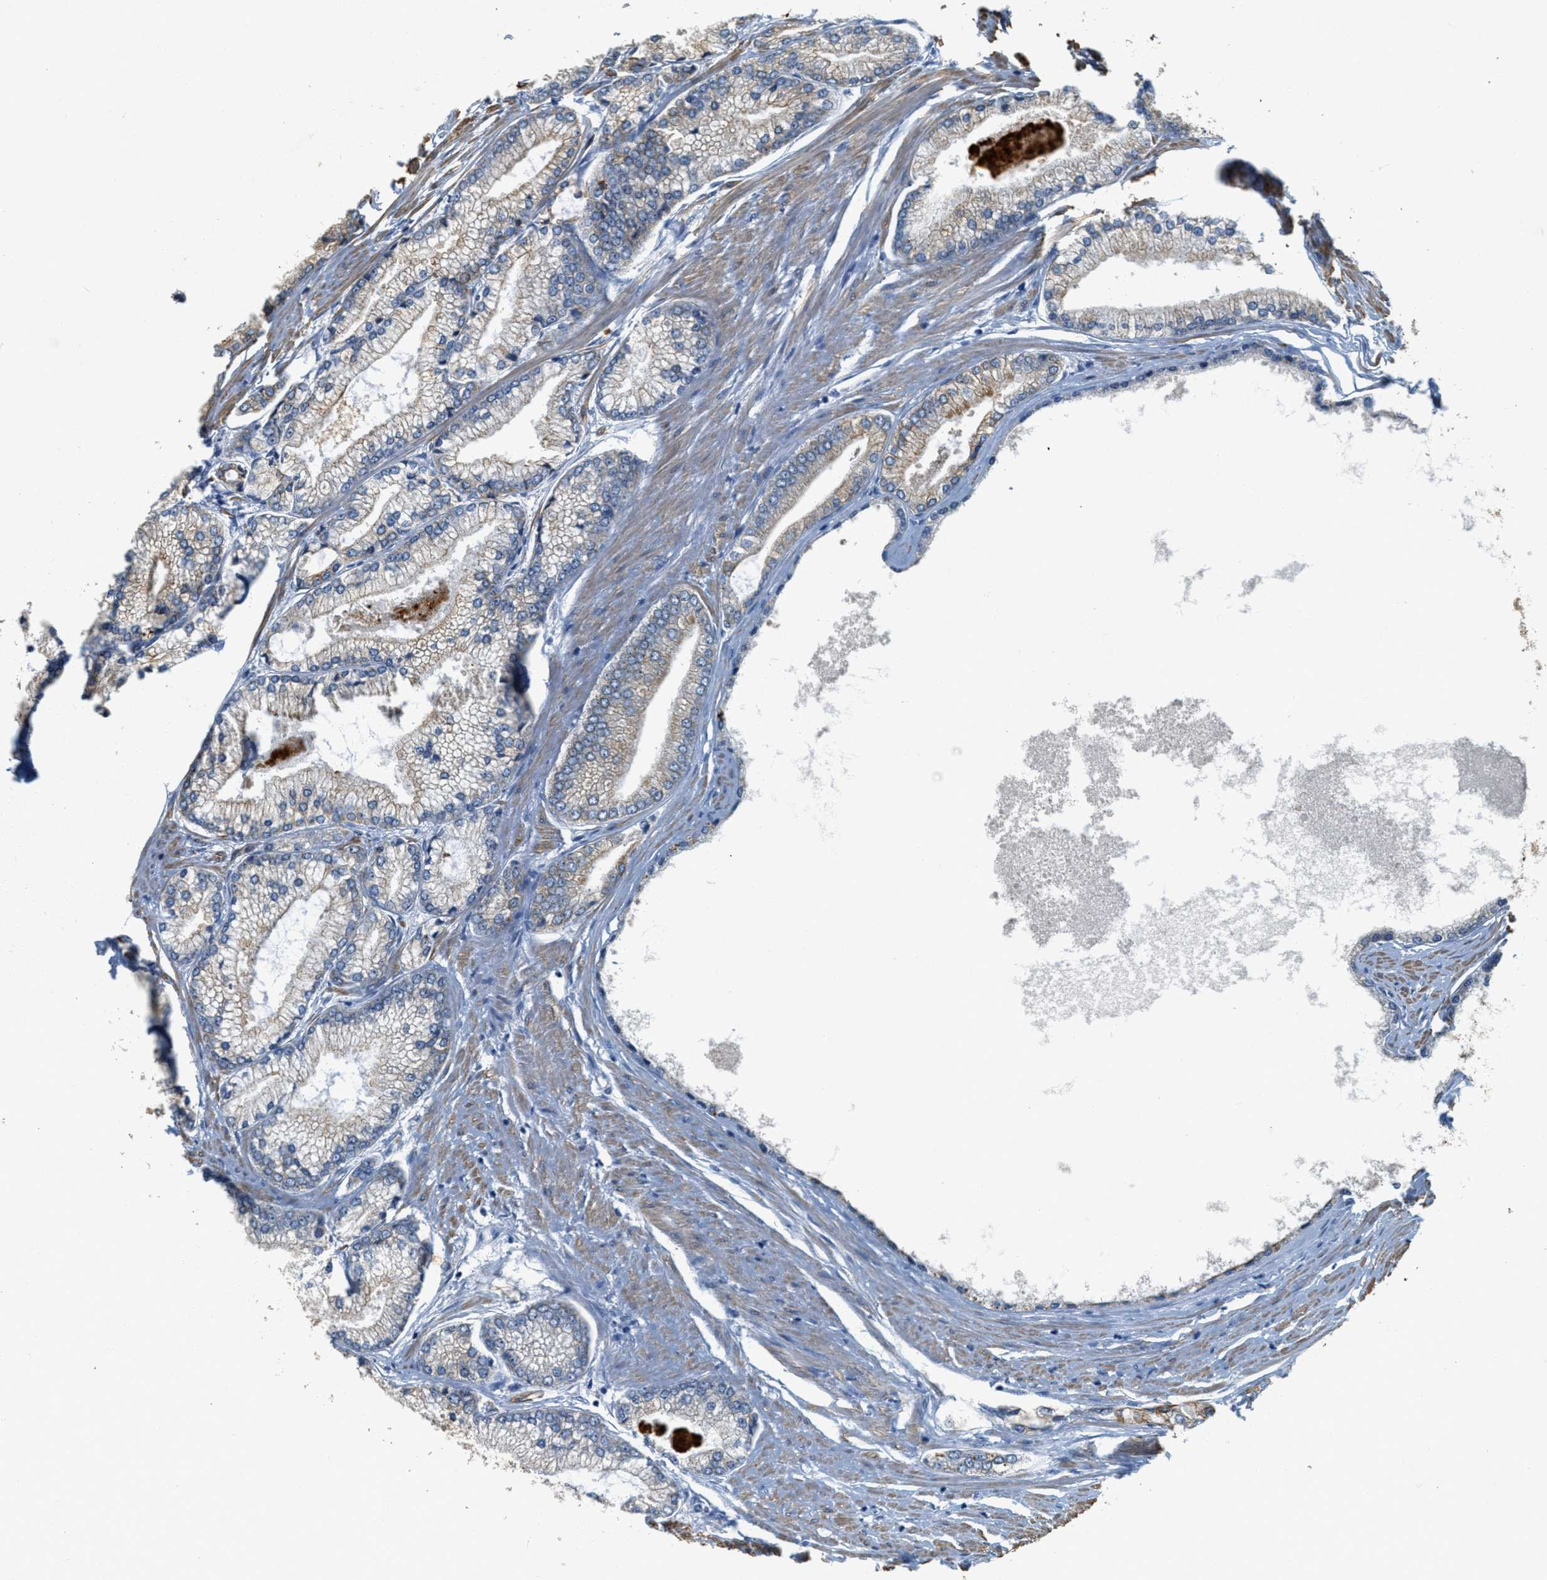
{"staining": {"intensity": "moderate", "quantity": "<25%", "location": "cytoplasmic/membranous"}, "tissue": "prostate cancer", "cell_type": "Tumor cells", "image_type": "cancer", "snomed": [{"axis": "morphology", "description": "Adenocarcinoma, High grade"}, {"axis": "topography", "description": "Prostate"}], "caption": "Prostate adenocarcinoma (high-grade) tissue exhibits moderate cytoplasmic/membranous positivity in about <25% of tumor cells, visualized by immunohistochemistry.", "gene": "MRS2", "patient": {"sex": "male", "age": 61}}